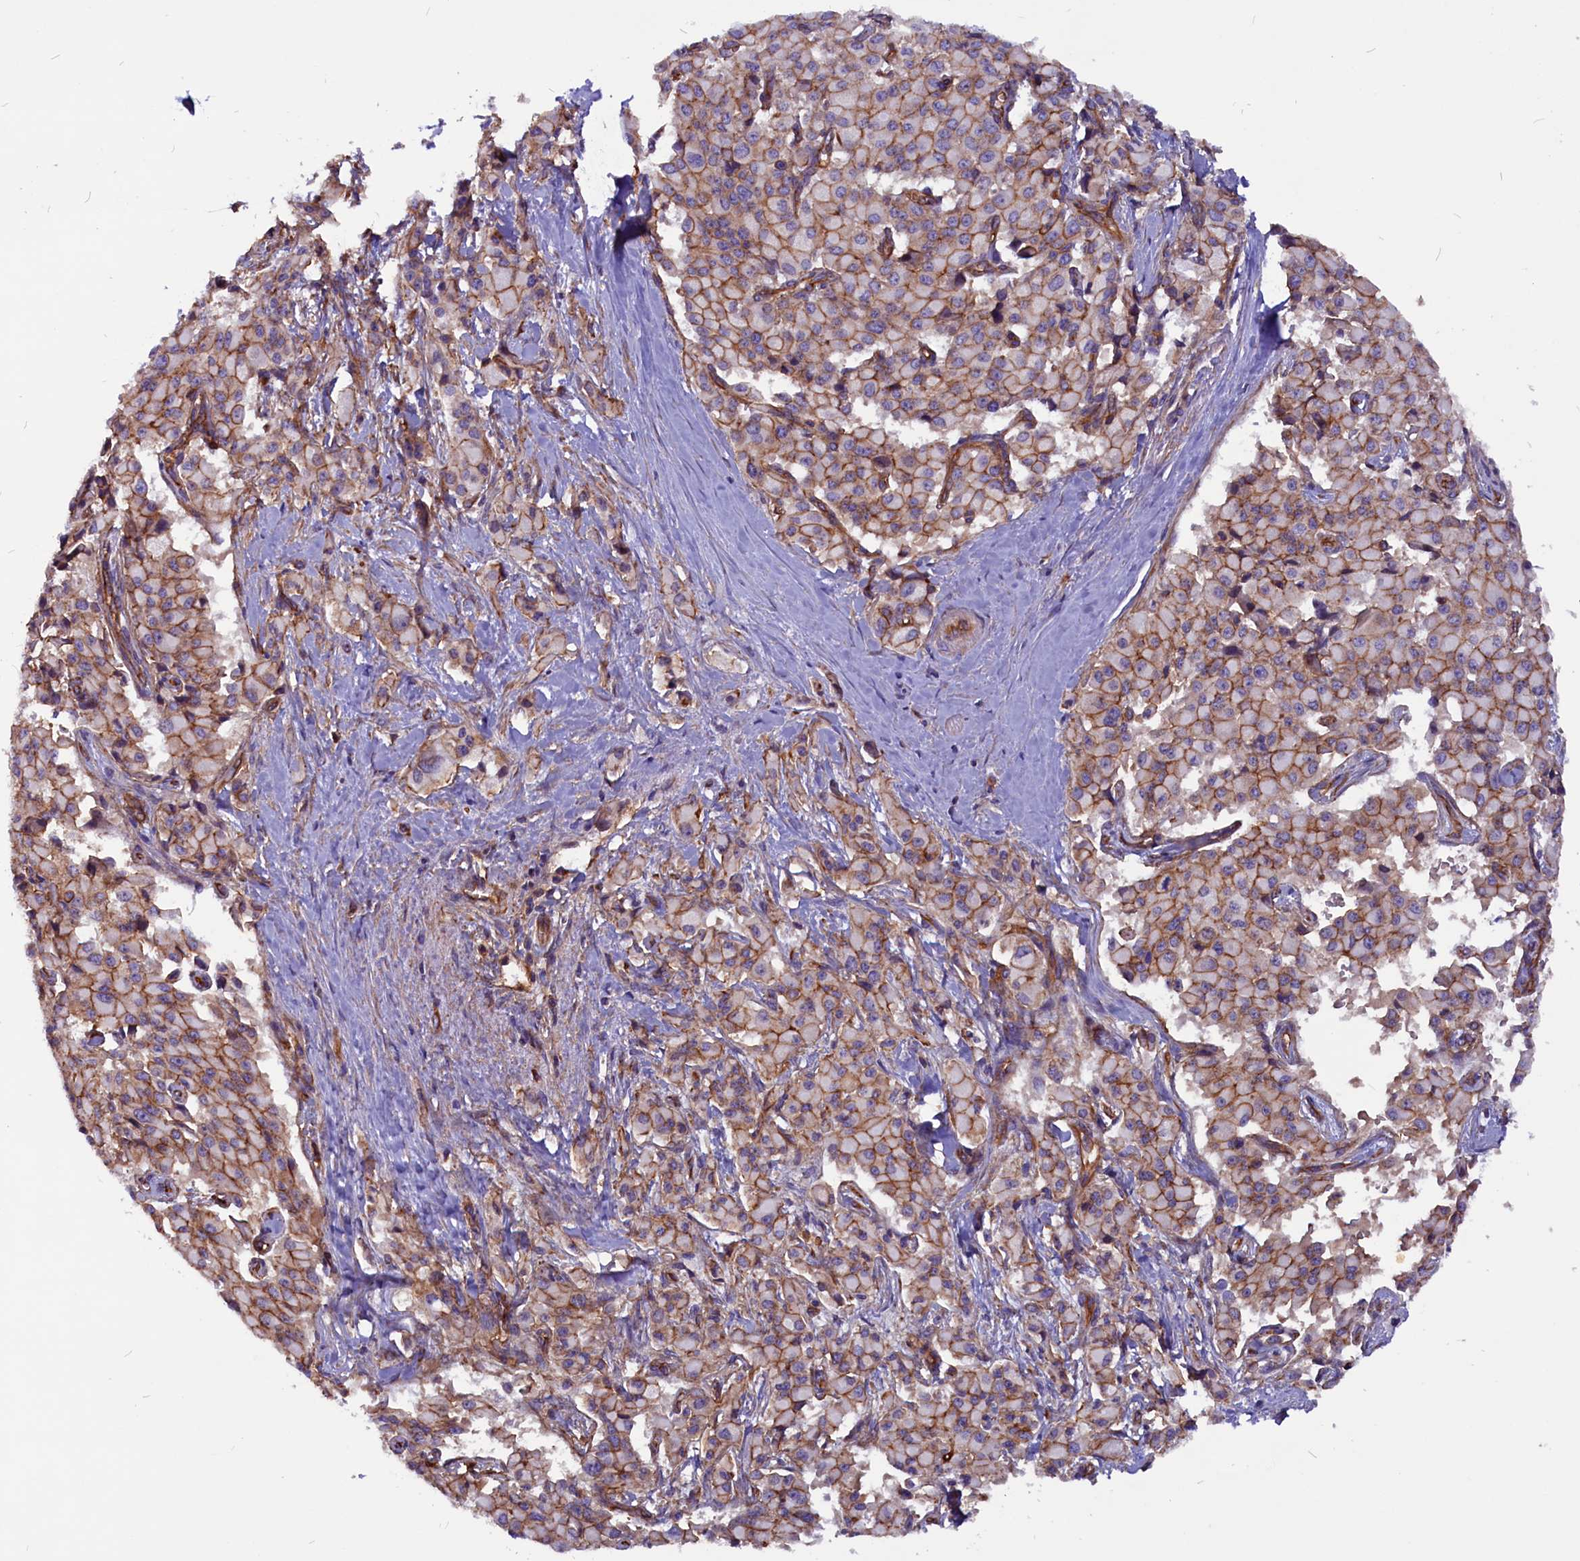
{"staining": {"intensity": "moderate", "quantity": ">75%", "location": "cytoplasmic/membranous"}, "tissue": "pancreatic cancer", "cell_type": "Tumor cells", "image_type": "cancer", "snomed": [{"axis": "morphology", "description": "Adenocarcinoma, NOS"}, {"axis": "topography", "description": "Pancreas"}], "caption": "Brown immunohistochemical staining in pancreatic cancer displays moderate cytoplasmic/membranous staining in approximately >75% of tumor cells.", "gene": "ZNF749", "patient": {"sex": "male", "age": 65}}